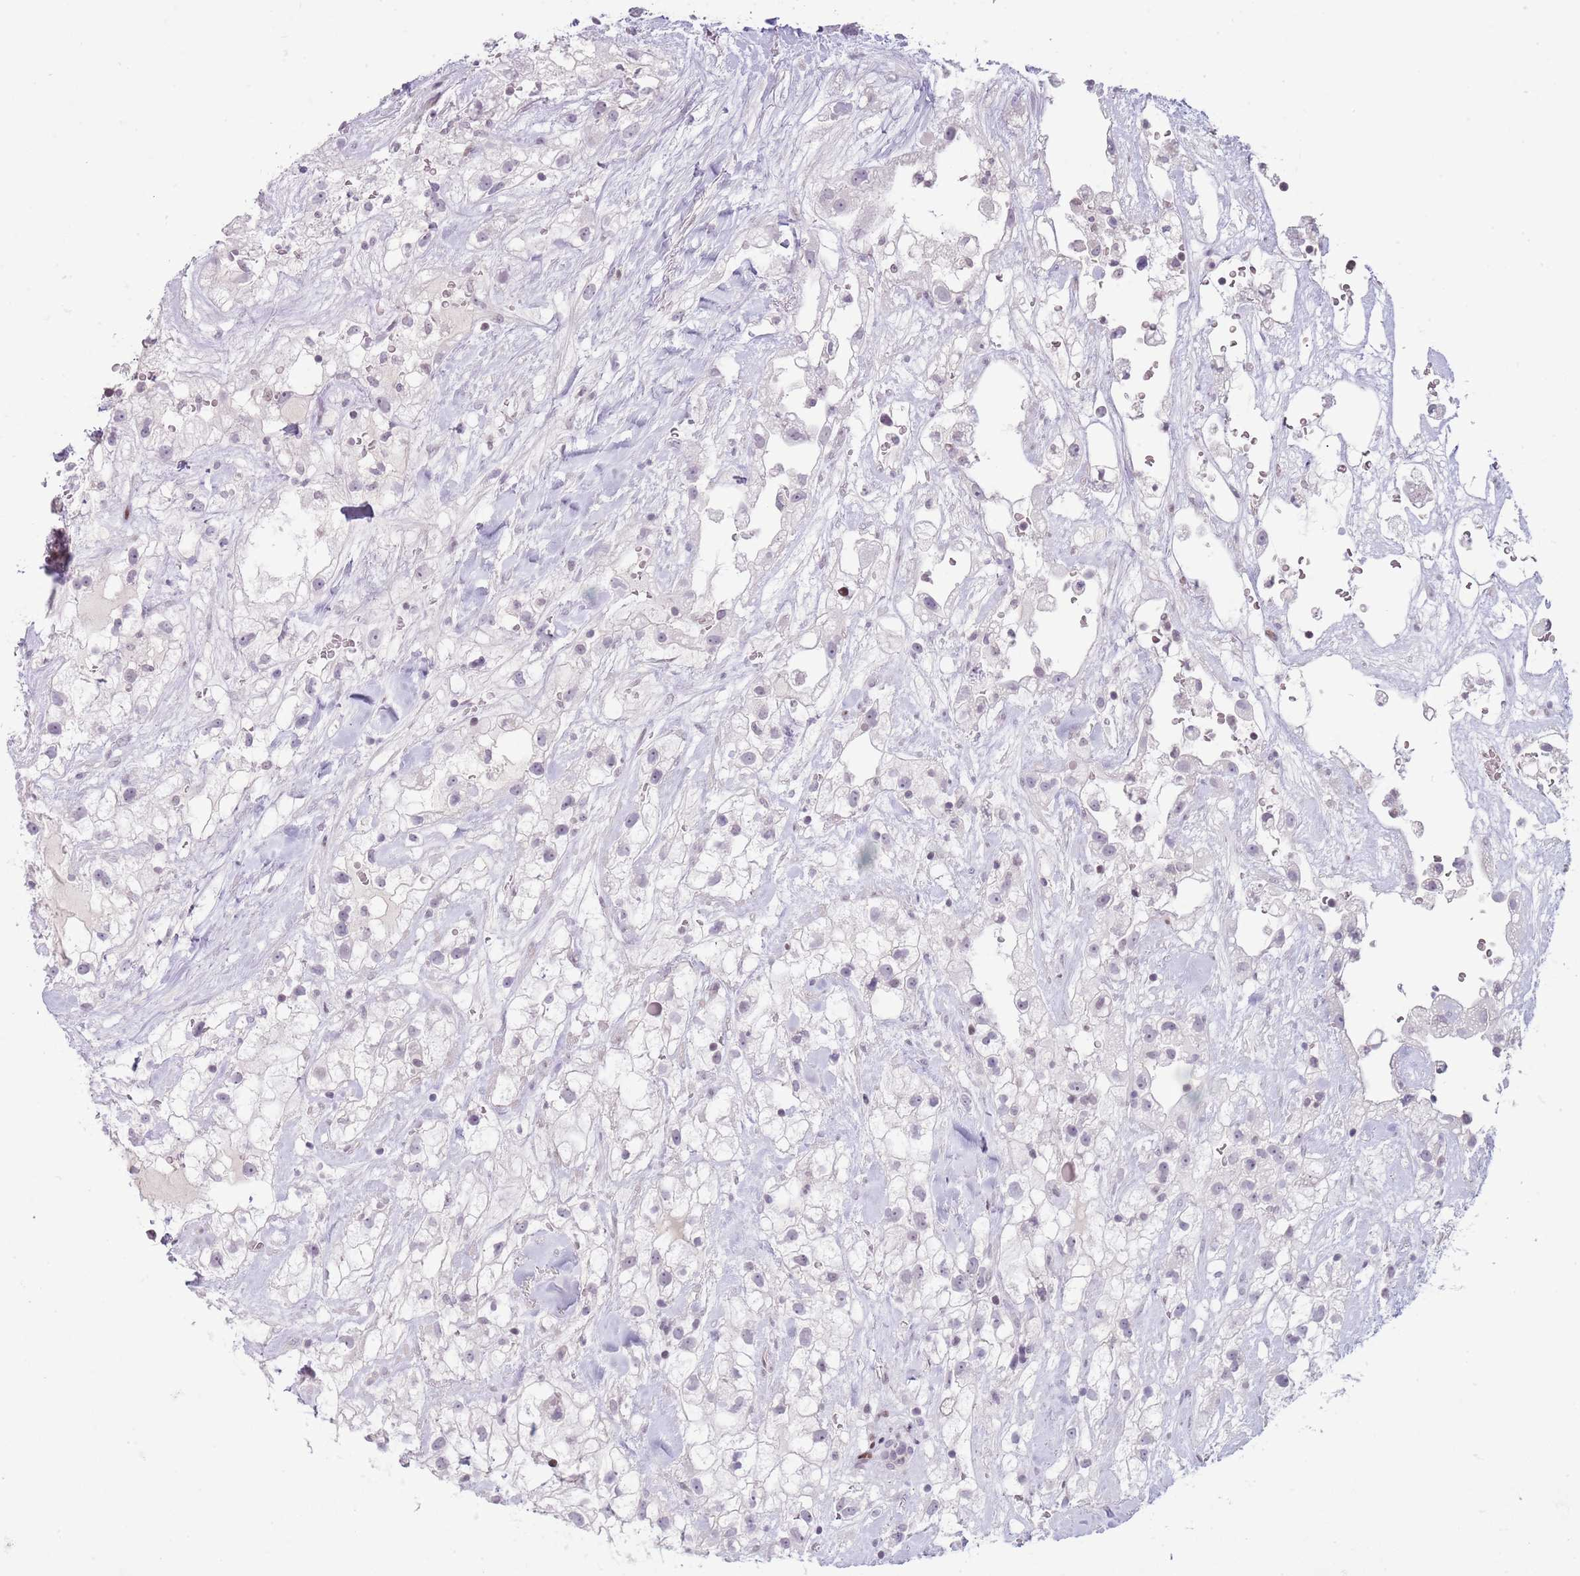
{"staining": {"intensity": "negative", "quantity": "none", "location": "none"}, "tissue": "renal cancer", "cell_type": "Tumor cells", "image_type": "cancer", "snomed": [{"axis": "morphology", "description": "Adenocarcinoma, NOS"}, {"axis": "topography", "description": "Kidney"}], "caption": "There is no significant positivity in tumor cells of renal cancer (adenocarcinoma).", "gene": "MFSD10", "patient": {"sex": "male", "age": 59}}